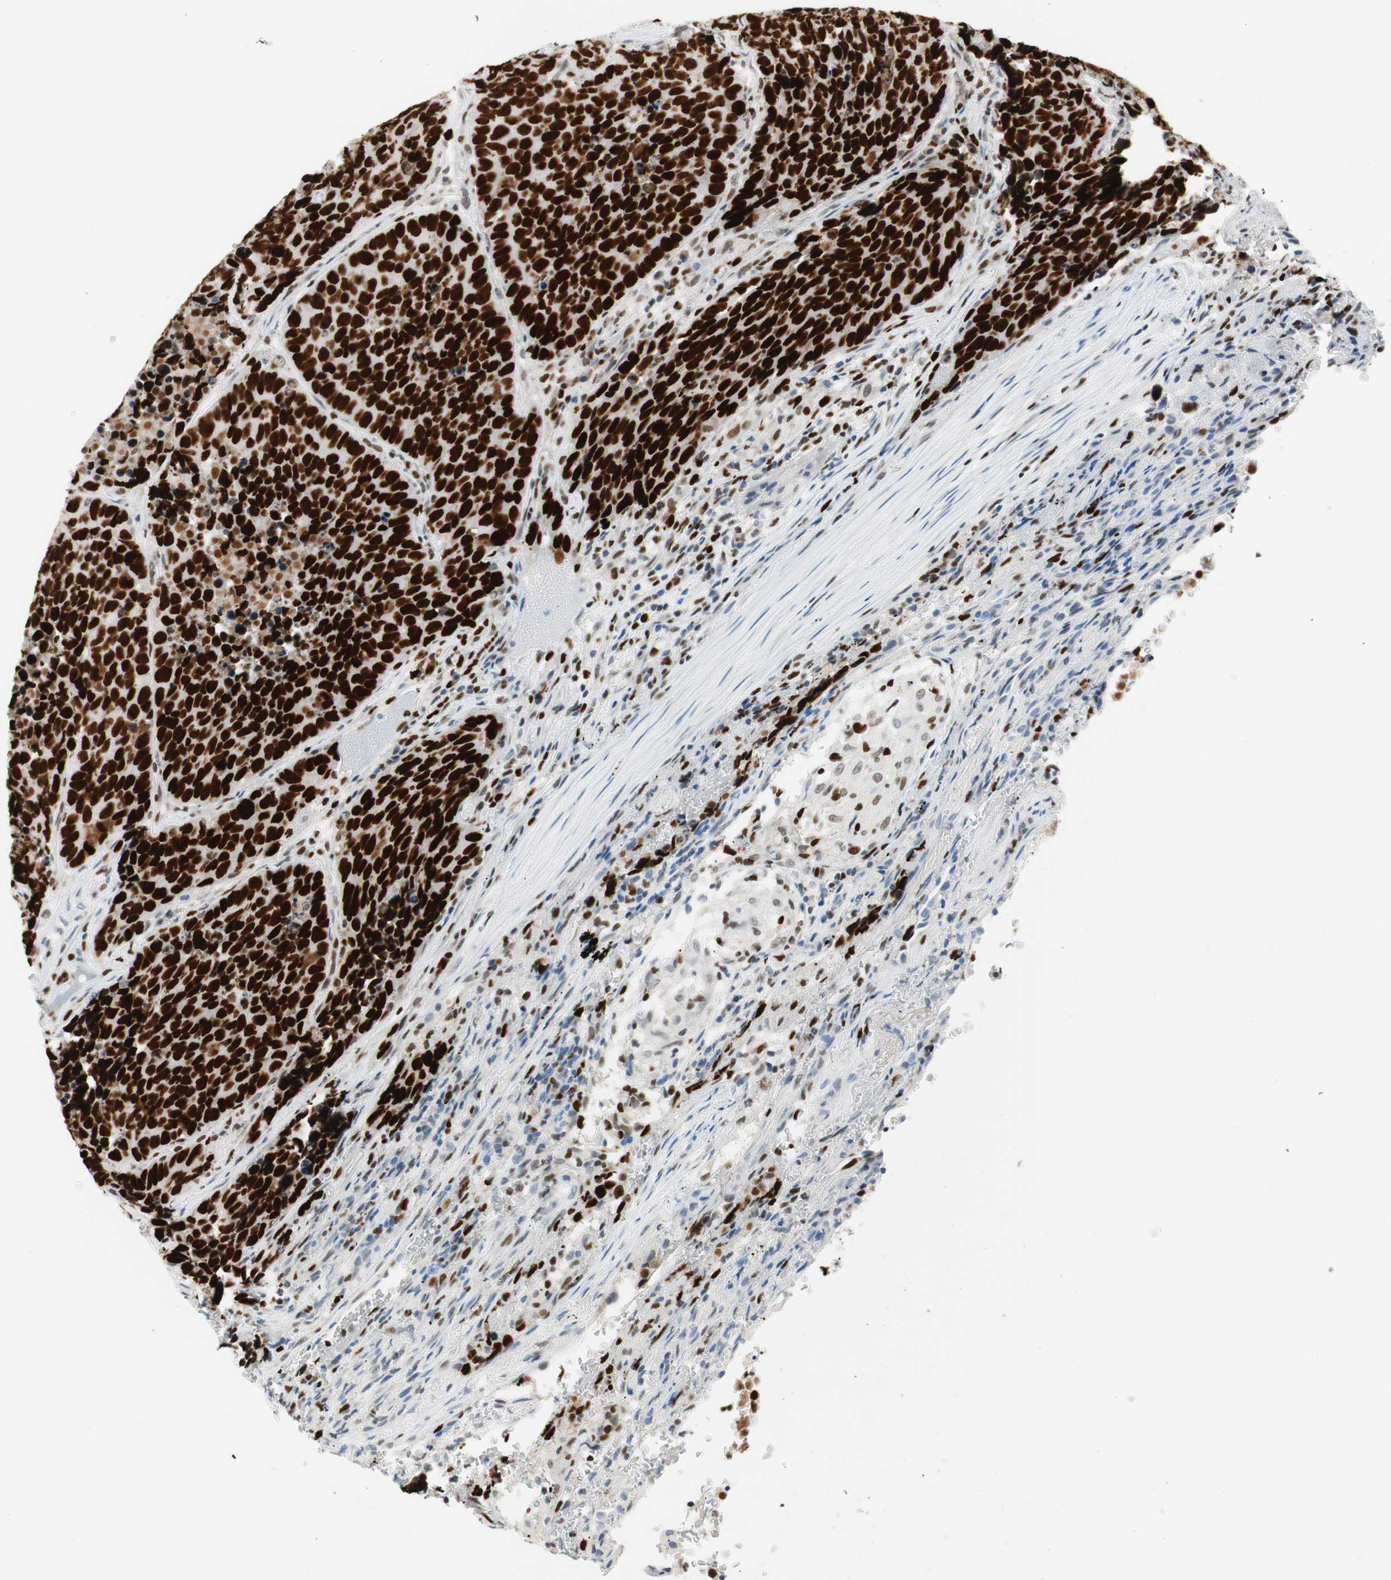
{"staining": {"intensity": "strong", "quantity": ">75%", "location": "nuclear"}, "tissue": "carcinoid", "cell_type": "Tumor cells", "image_type": "cancer", "snomed": [{"axis": "morphology", "description": "Carcinoid, malignant, NOS"}, {"axis": "topography", "description": "Lung"}], "caption": "Tumor cells display strong nuclear expression in about >75% of cells in carcinoid (malignant). The staining was performed using DAB, with brown indicating positive protein expression. Nuclei are stained blue with hematoxylin.", "gene": "EZH2", "patient": {"sex": "male", "age": 60}}